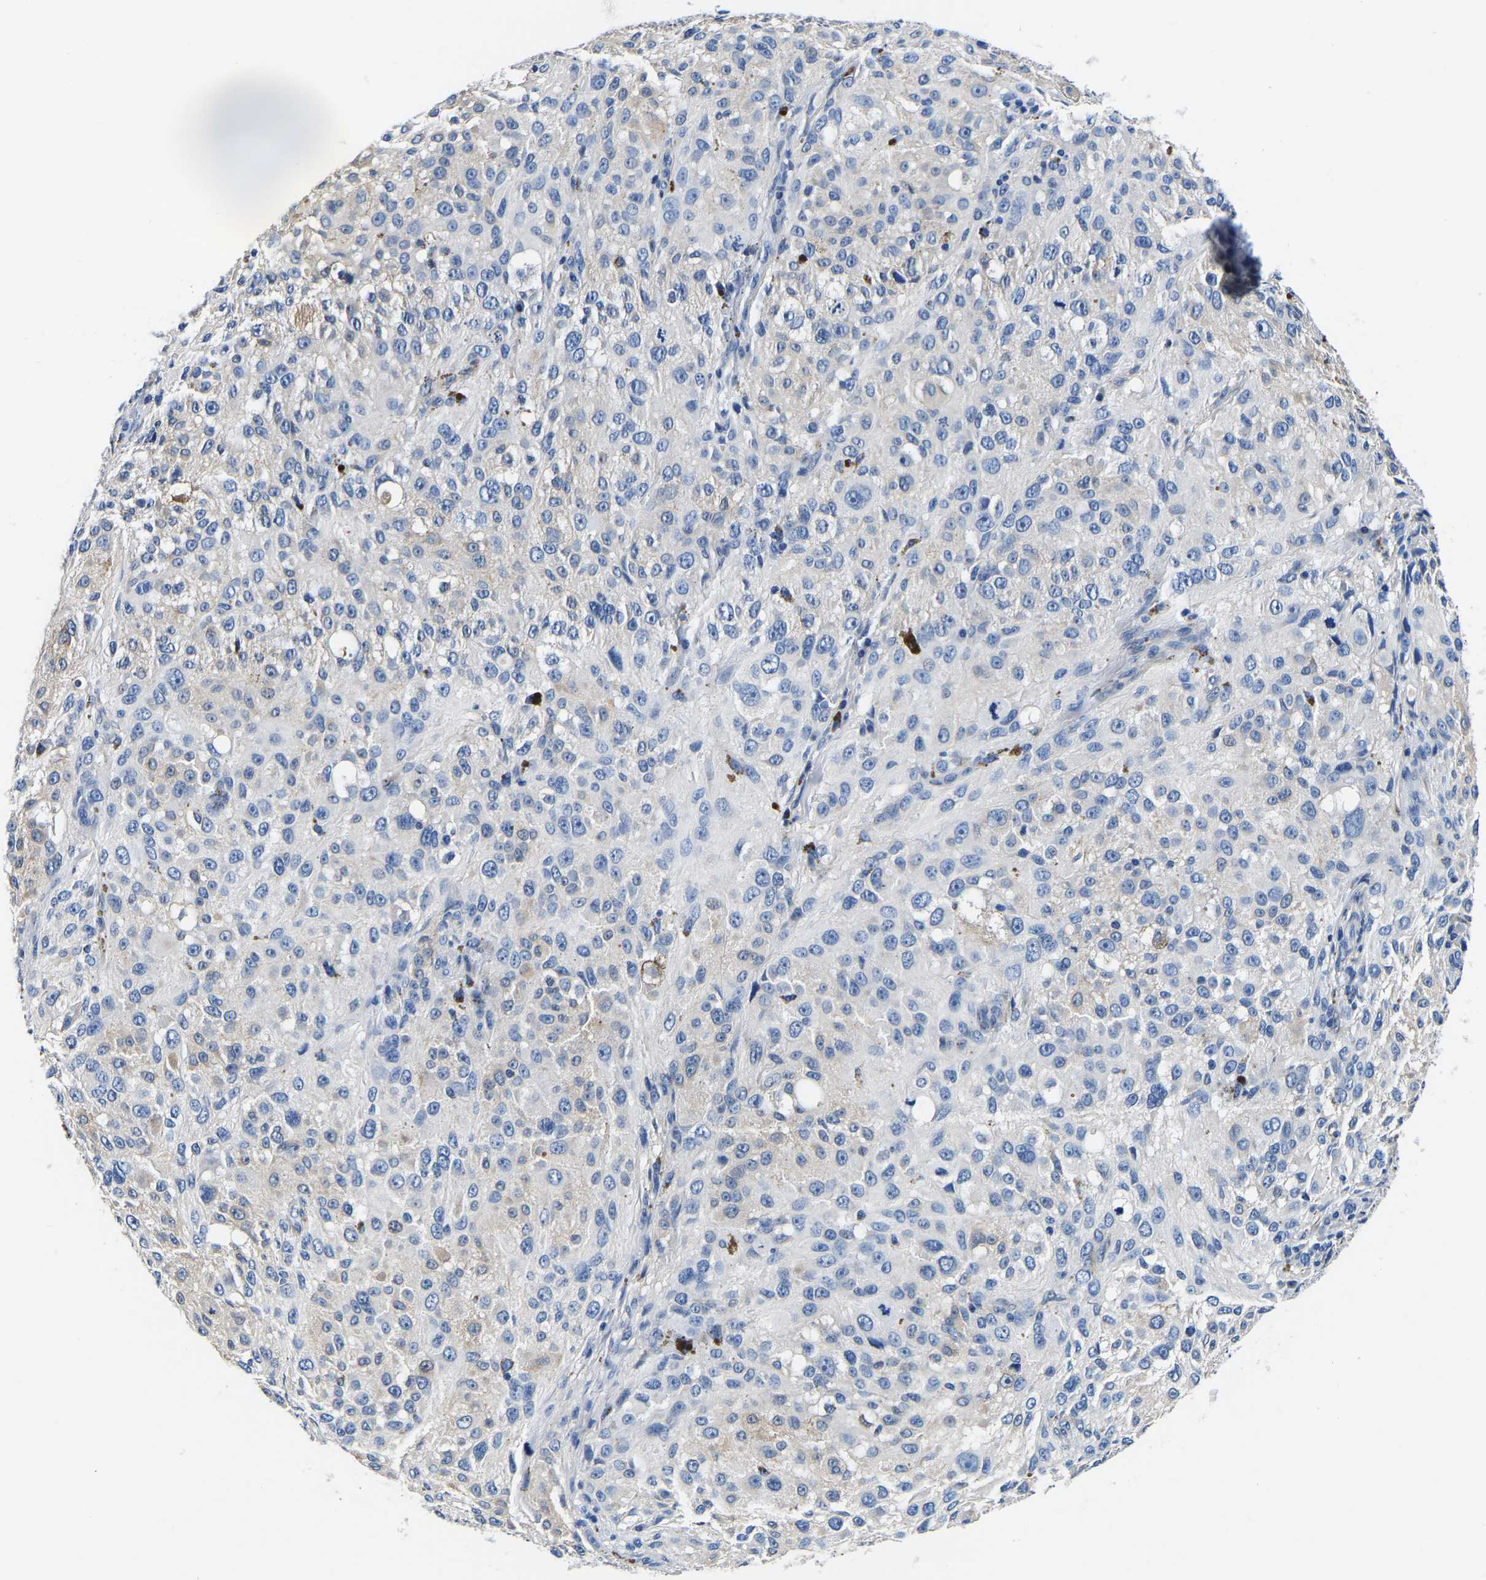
{"staining": {"intensity": "negative", "quantity": "none", "location": "none"}, "tissue": "melanoma", "cell_type": "Tumor cells", "image_type": "cancer", "snomed": [{"axis": "morphology", "description": "Necrosis, NOS"}, {"axis": "morphology", "description": "Malignant melanoma, NOS"}, {"axis": "topography", "description": "Skin"}], "caption": "High power microscopy photomicrograph of an immunohistochemistry histopathology image of malignant melanoma, revealing no significant expression in tumor cells.", "gene": "ACO1", "patient": {"sex": "female", "age": 87}}